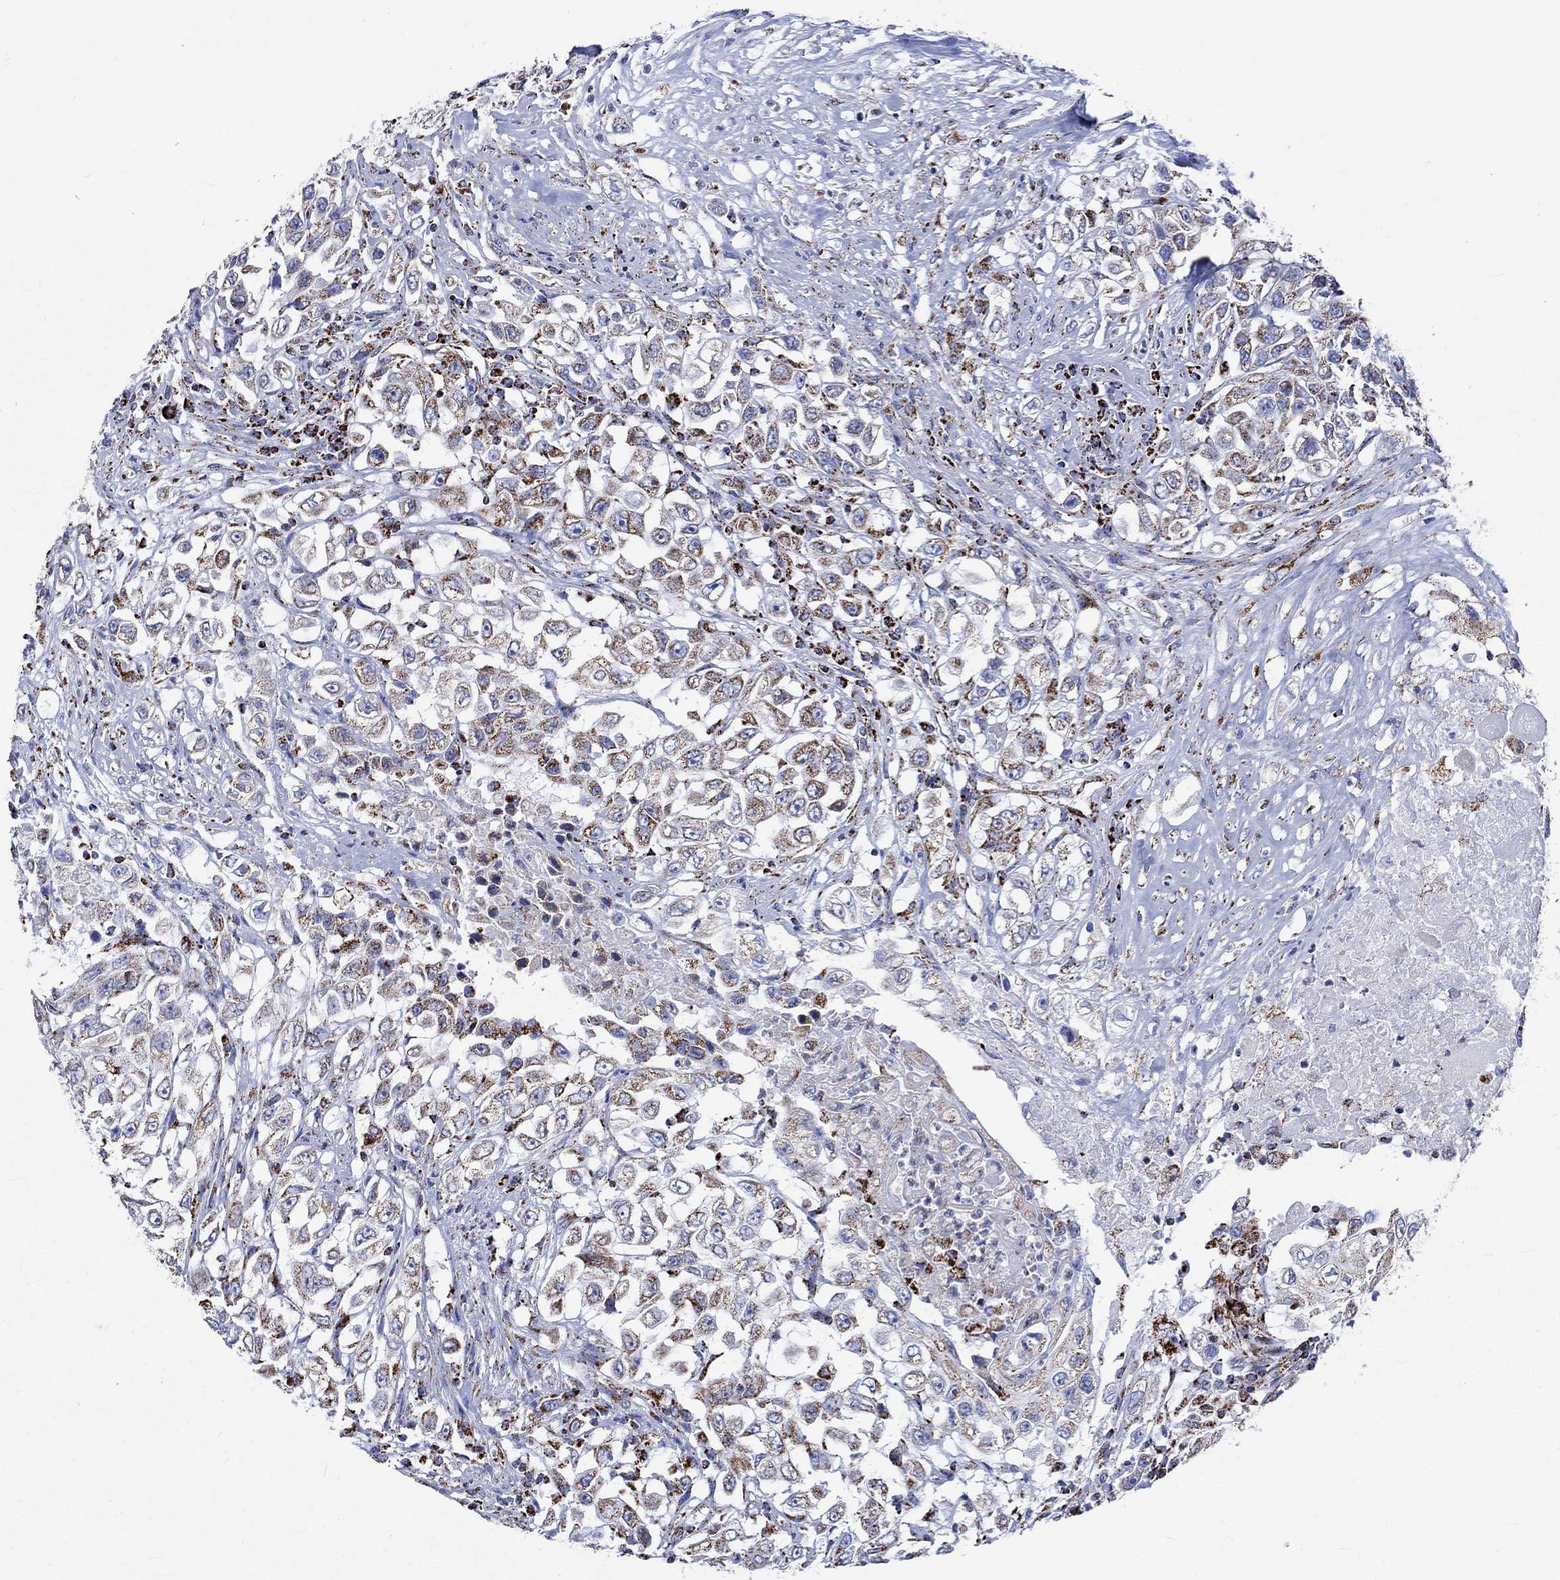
{"staining": {"intensity": "strong", "quantity": "25%-75%", "location": "cytoplasmic/membranous"}, "tissue": "urothelial cancer", "cell_type": "Tumor cells", "image_type": "cancer", "snomed": [{"axis": "morphology", "description": "Urothelial carcinoma, High grade"}, {"axis": "topography", "description": "Urinary bladder"}], "caption": "Immunohistochemical staining of urothelial cancer demonstrates high levels of strong cytoplasmic/membranous protein positivity in about 25%-75% of tumor cells. The staining is performed using DAB brown chromogen to label protein expression. The nuclei are counter-stained blue using hematoxylin.", "gene": "RCE1", "patient": {"sex": "female", "age": 56}}